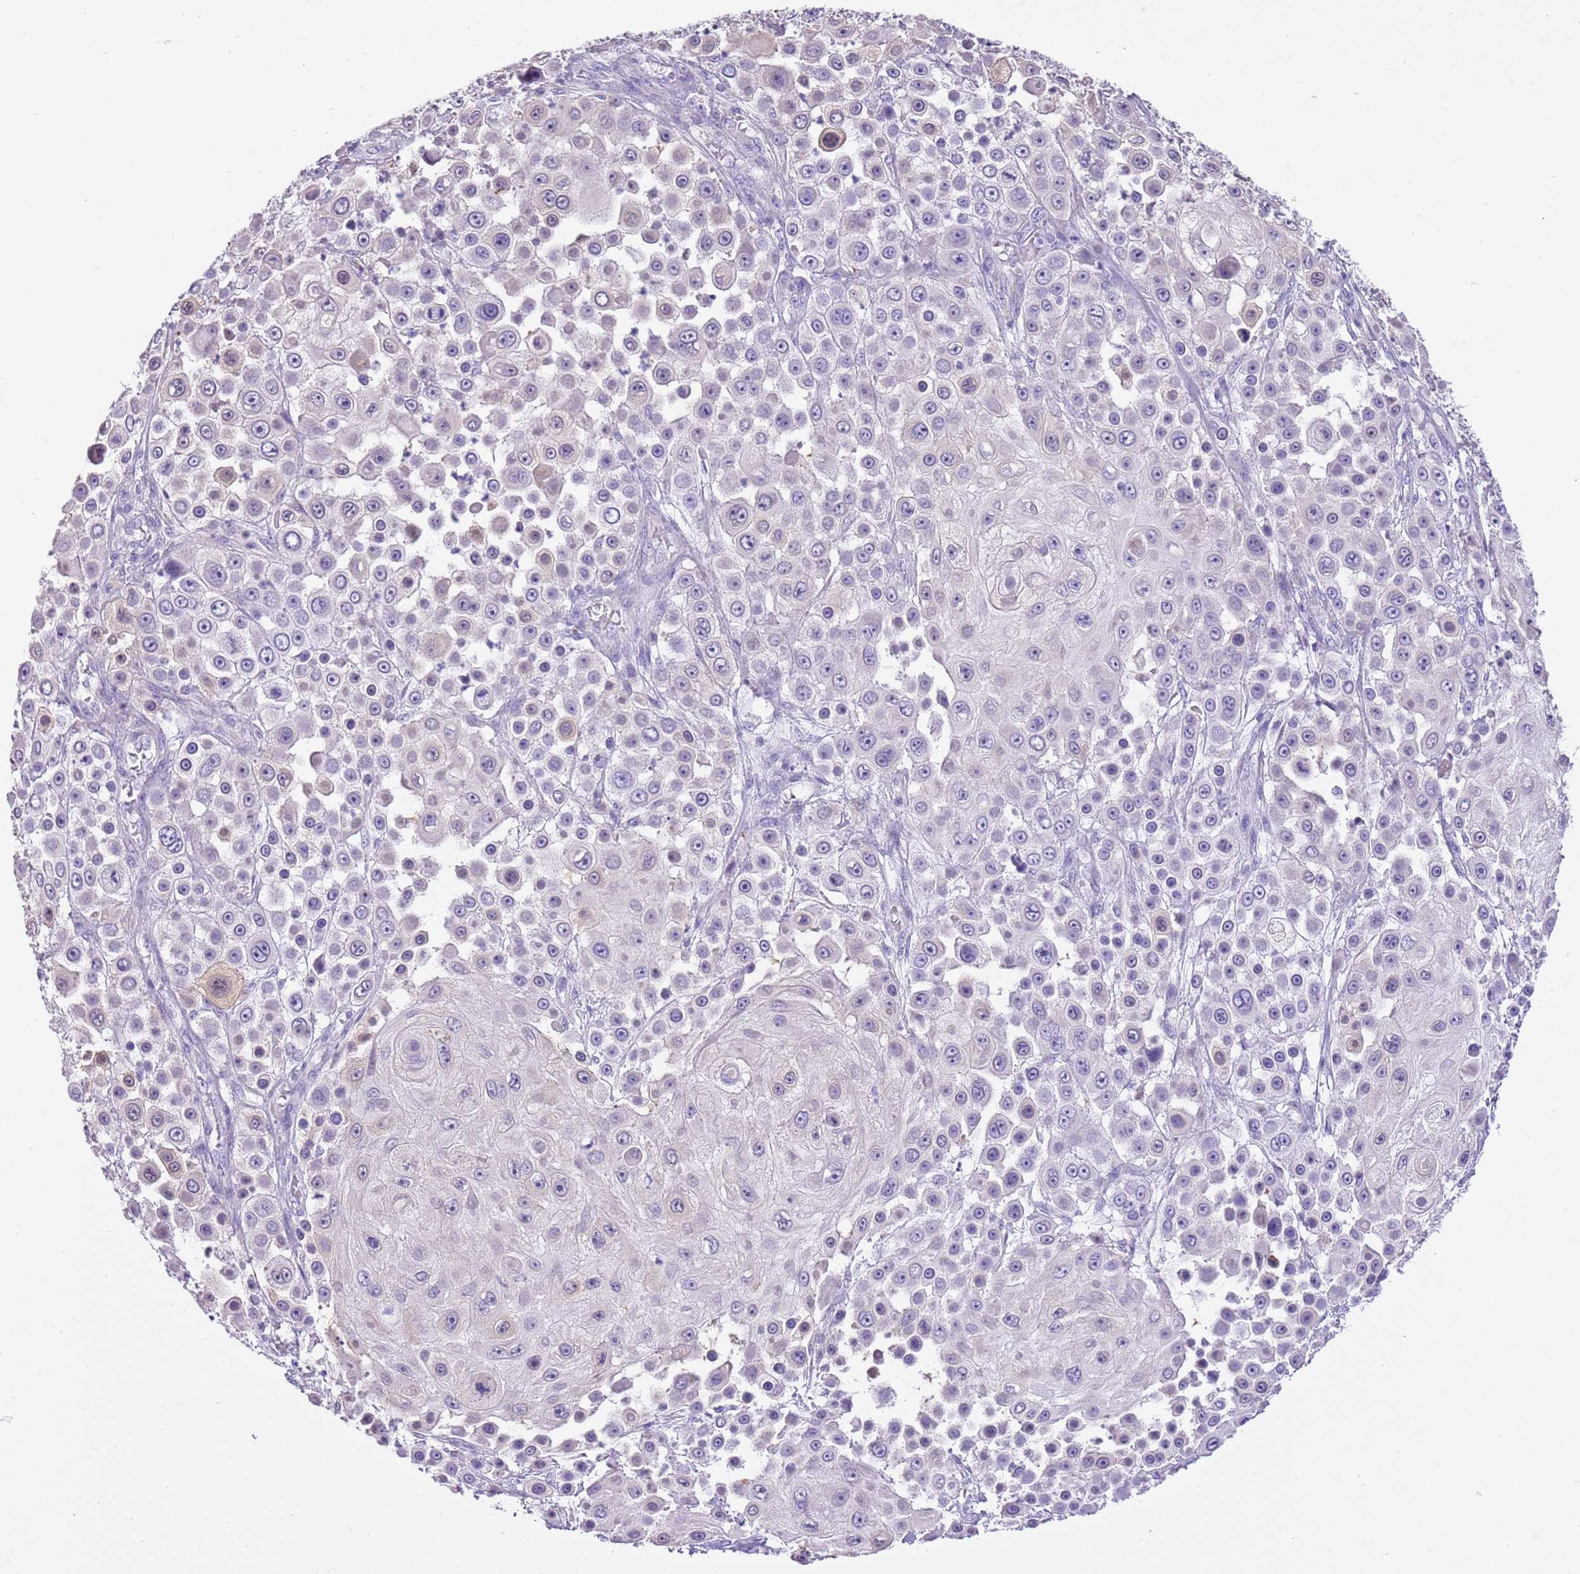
{"staining": {"intensity": "negative", "quantity": "none", "location": "none"}, "tissue": "skin cancer", "cell_type": "Tumor cells", "image_type": "cancer", "snomed": [{"axis": "morphology", "description": "Squamous cell carcinoma, NOS"}, {"axis": "topography", "description": "Skin"}], "caption": "There is no significant staining in tumor cells of skin cancer.", "gene": "AAR2", "patient": {"sex": "male", "age": 67}}